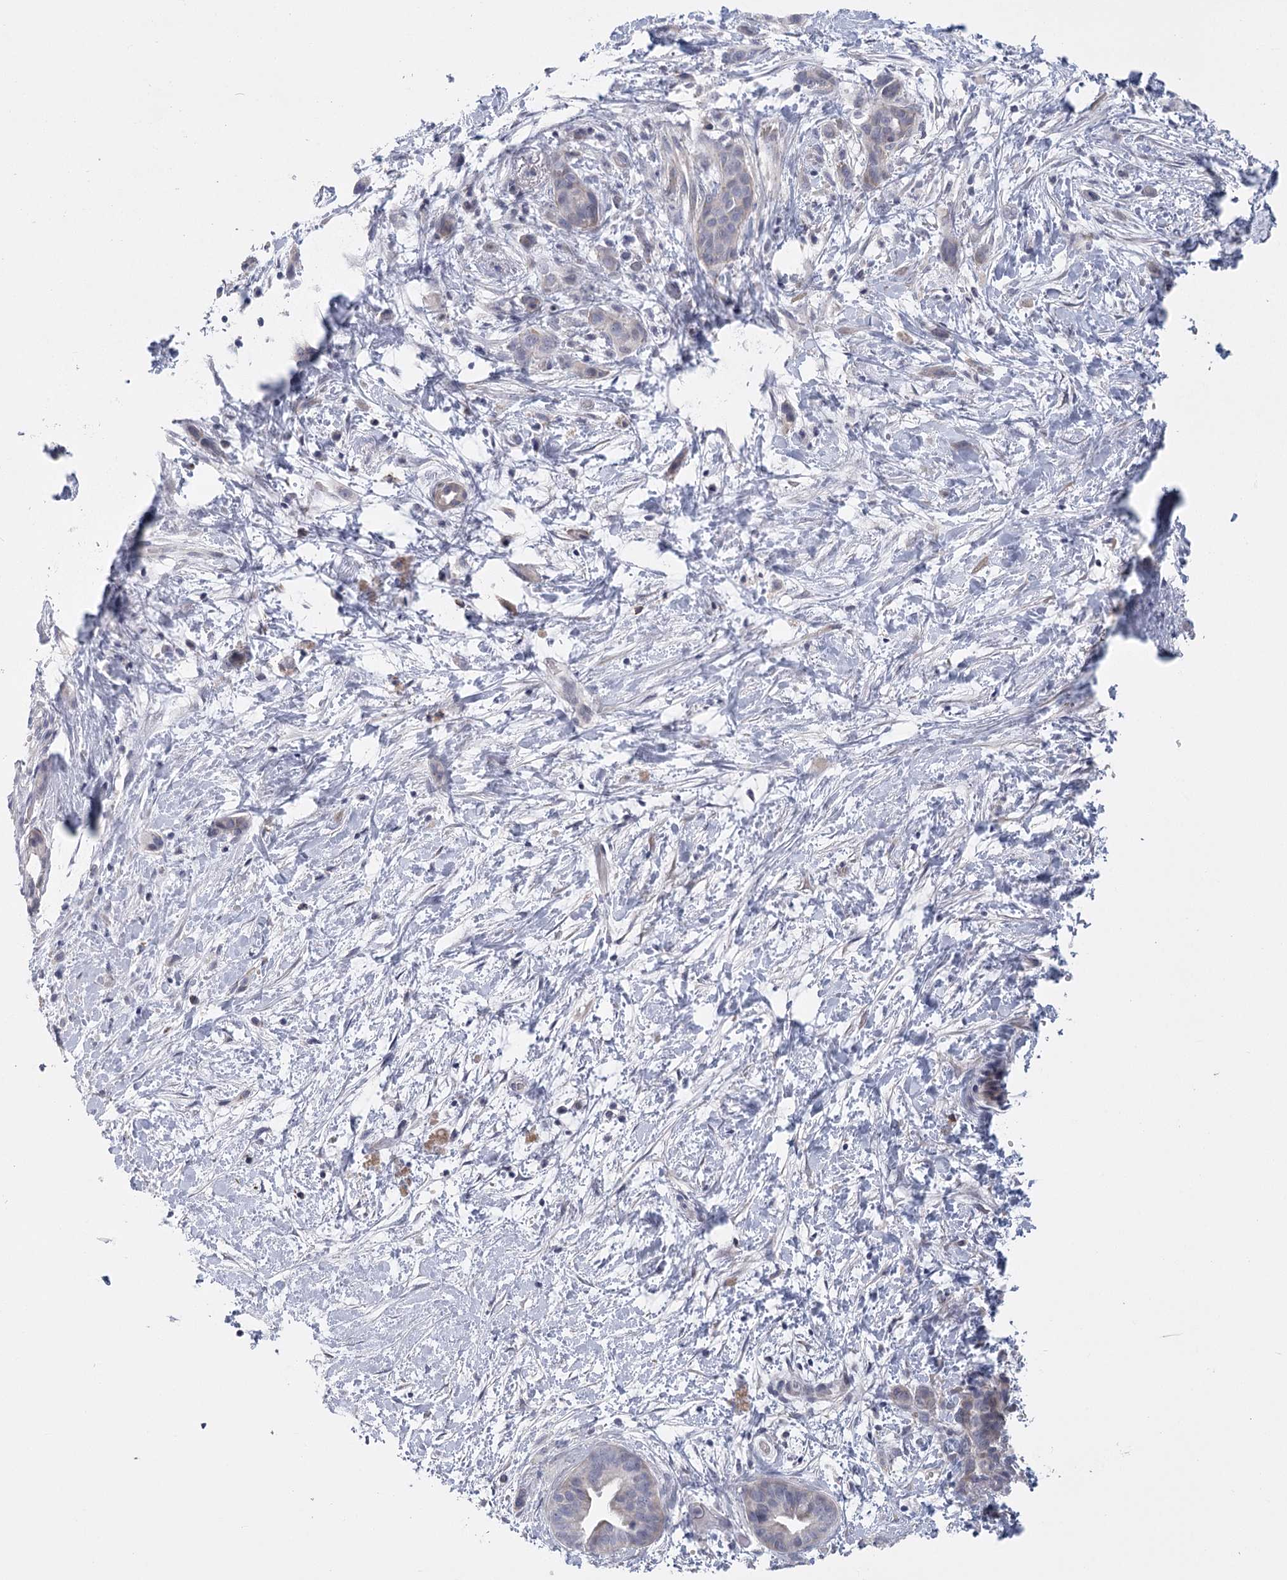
{"staining": {"intensity": "negative", "quantity": "none", "location": "none"}, "tissue": "pancreatic cancer", "cell_type": "Tumor cells", "image_type": "cancer", "snomed": [{"axis": "morphology", "description": "Normal tissue, NOS"}, {"axis": "morphology", "description": "Adenocarcinoma, NOS"}, {"axis": "topography", "description": "Pancreas"}, {"axis": "topography", "description": "Peripheral nerve tissue"}], "caption": "Photomicrograph shows no protein staining in tumor cells of adenocarcinoma (pancreatic) tissue.", "gene": "FAM76B", "patient": {"sex": "female", "age": 63}}